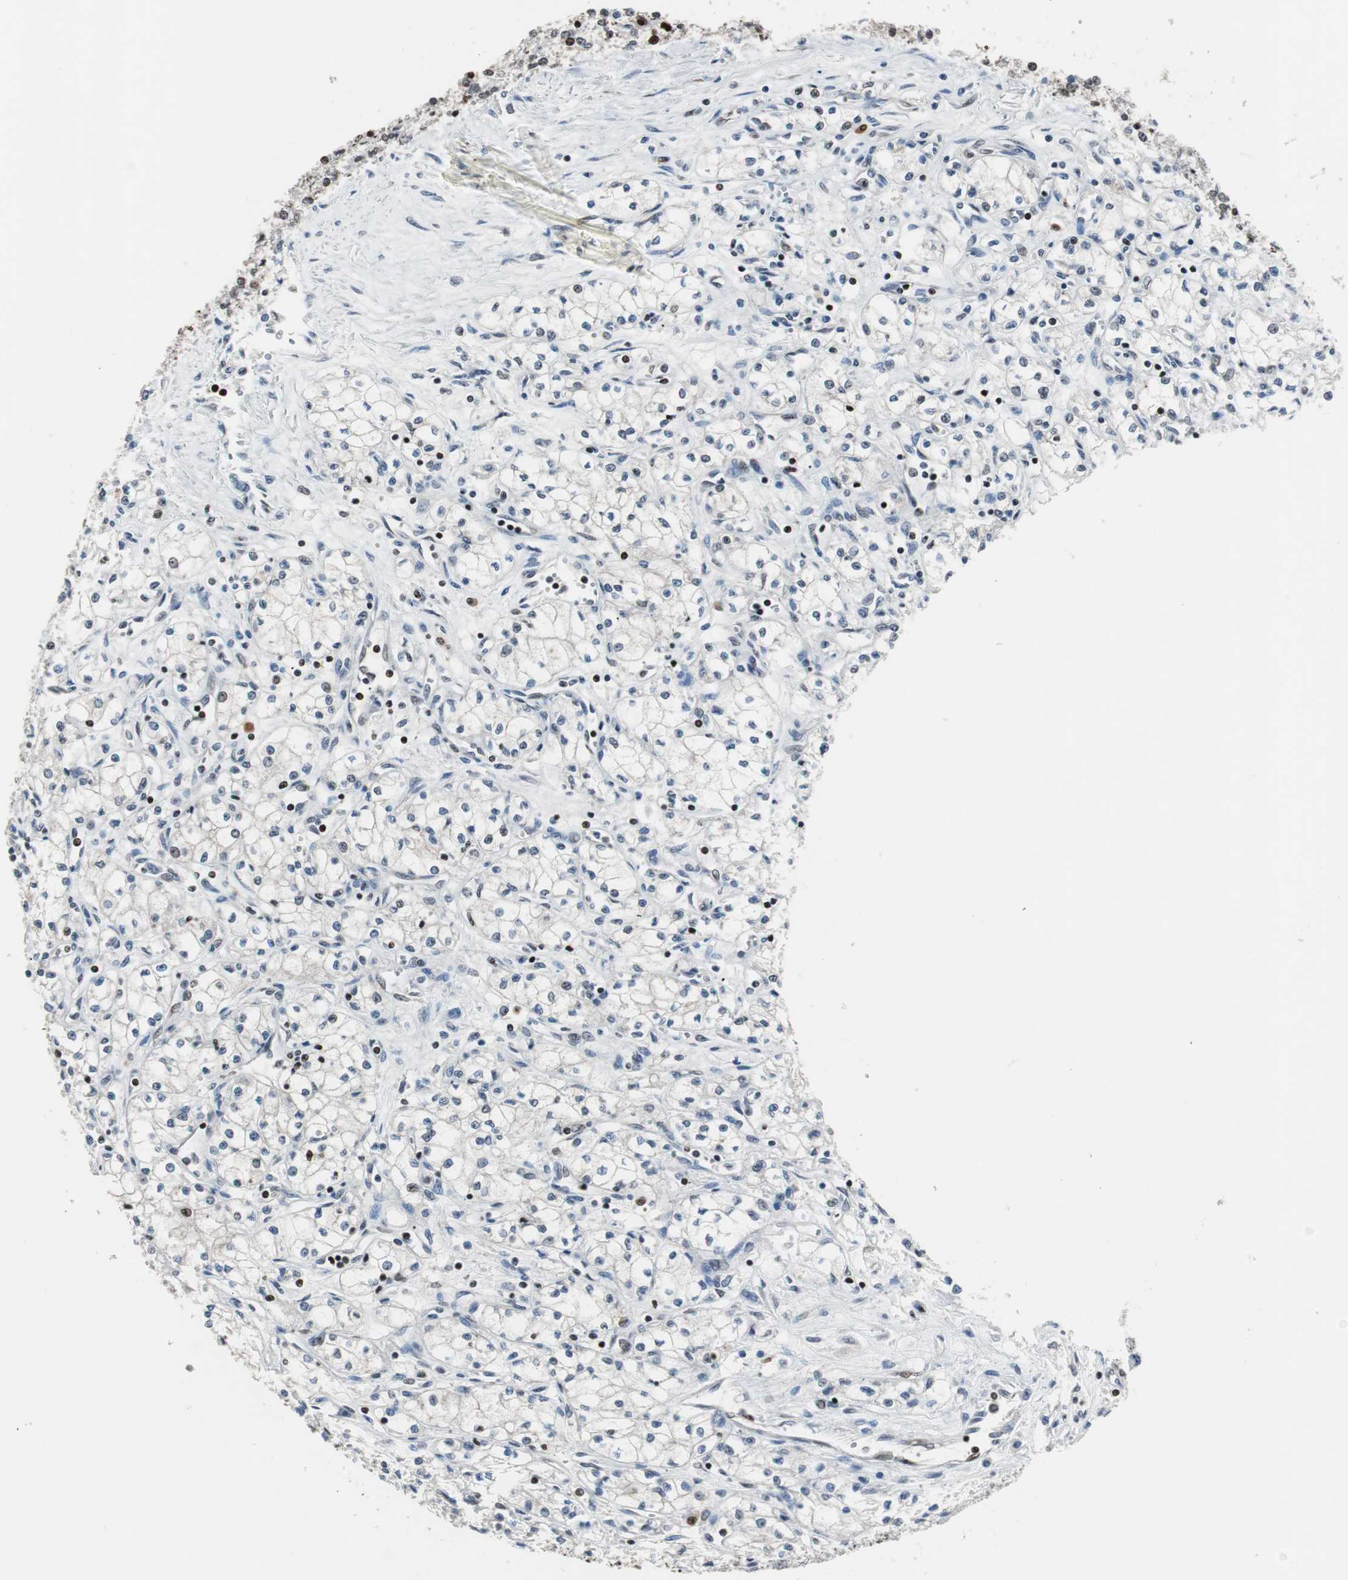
{"staining": {"intensity": "negative", "quantity": "none", "location": "none"}, "tissue": "renal cancer", "cell_type": "Tumor cells", "image_type": "cancer", "snomed": [{"axis": "morphology", "description": "Normal tissue, NOS"}, {"axis": "morphology", "description": "Adenocarcinoma, NOS"}, {"axis": "topography", "description": "Kidney"}], "caption": "A histopathology image of renal cancer (adenocarcinoma) stained for a protein displays no brown staining in tumor cells. Nuclei are stained in blue.", "gene": "PAXIP1", "patient": {"sex": "male", "age": 59}}